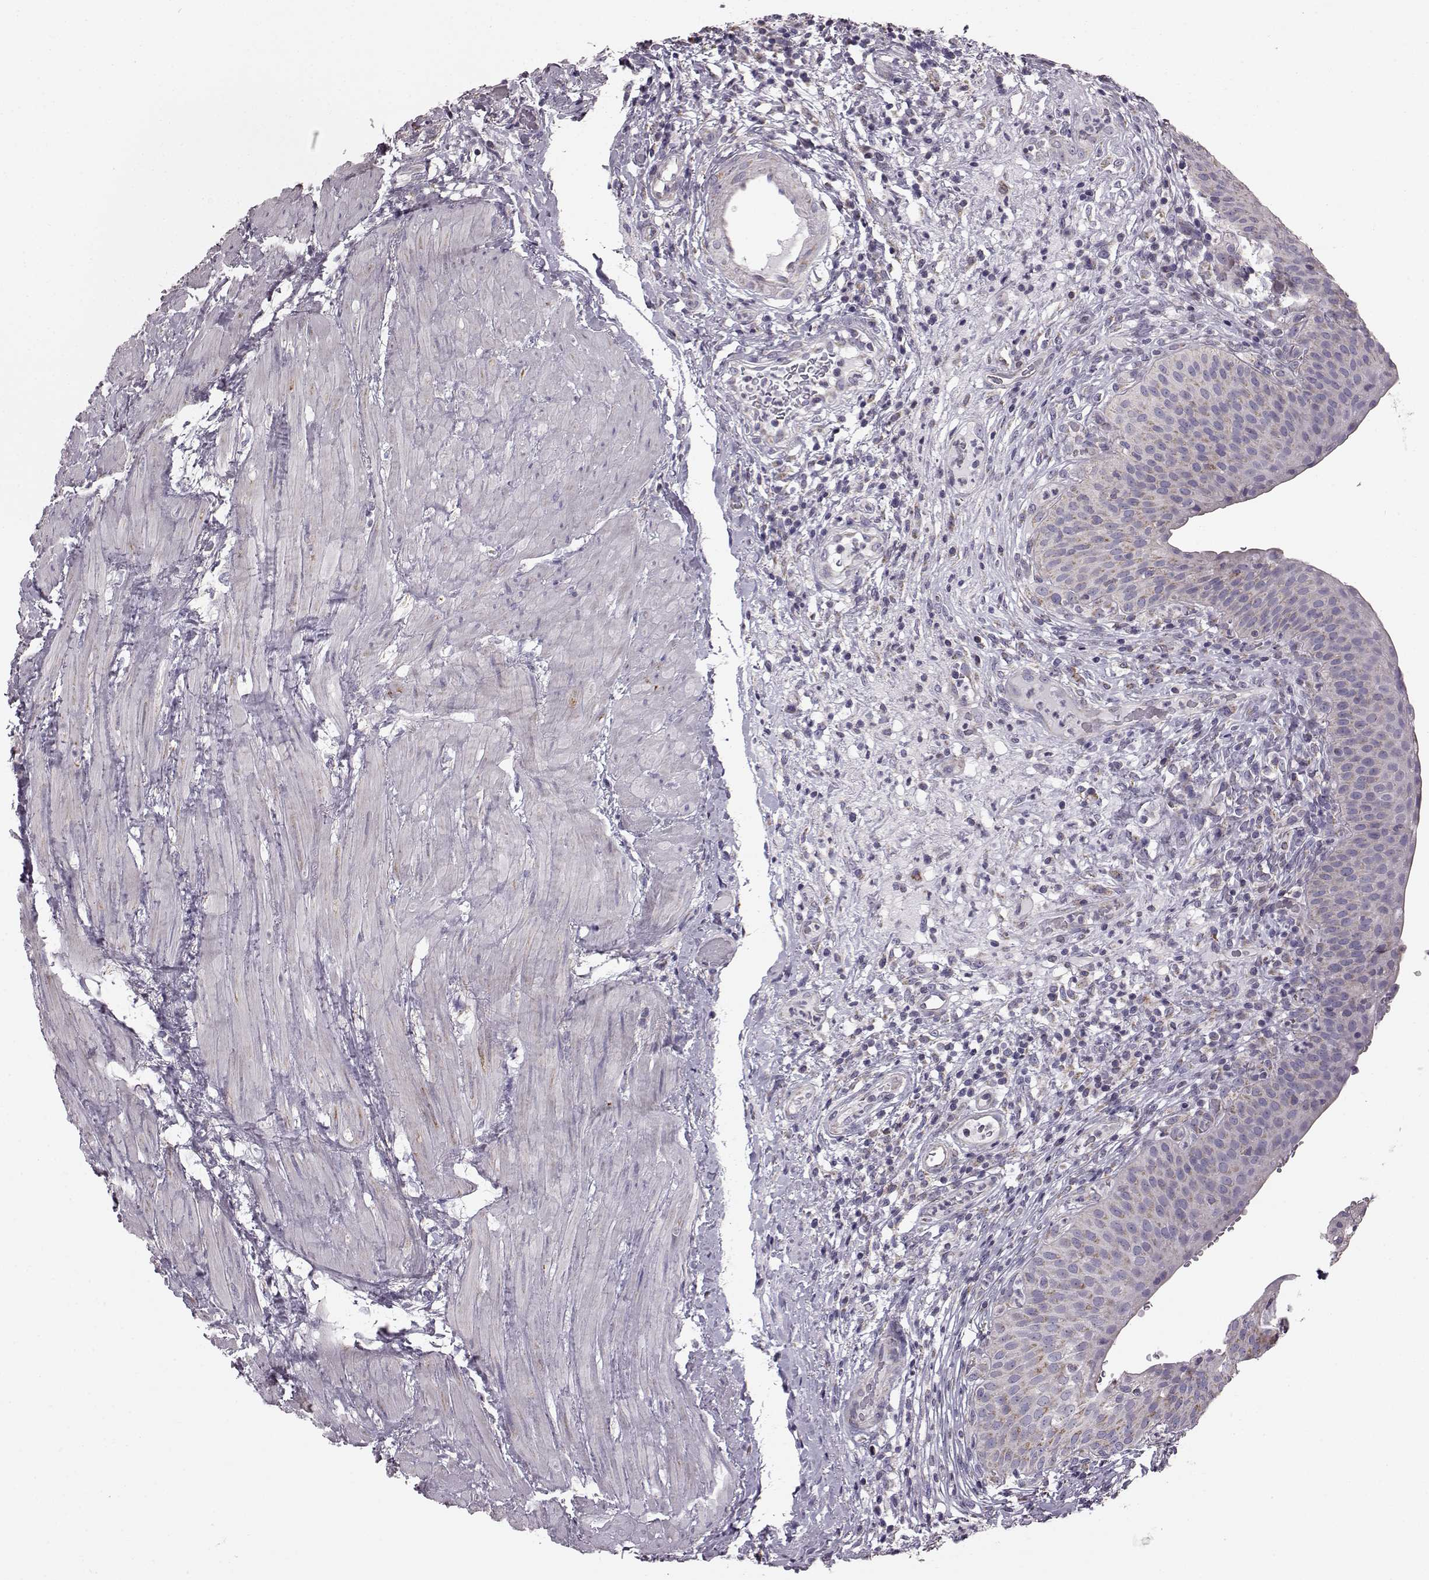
{"staining": {"intensity": "moderate", "quantity": "<25%", "location": "cytoplasmic/membranous"}, "tissue": "urinary bladder", "cell_type": "Urothelial cells", "image_type": "normal", "snomed": [{"axis": "morphology", "description": "Normal tissue, NOS"}, {"axis": "topography", "description": "Urinary bladder"}], "caption": "Unremarkable urinary bladder demonstrates moderate cytoplasmic/membranous staining in approximately <25% of urothelial cells, visualized by immunohistochemistry.", "gene": "FAM8A1", "patient": {"sex": "male", "age": 66}}